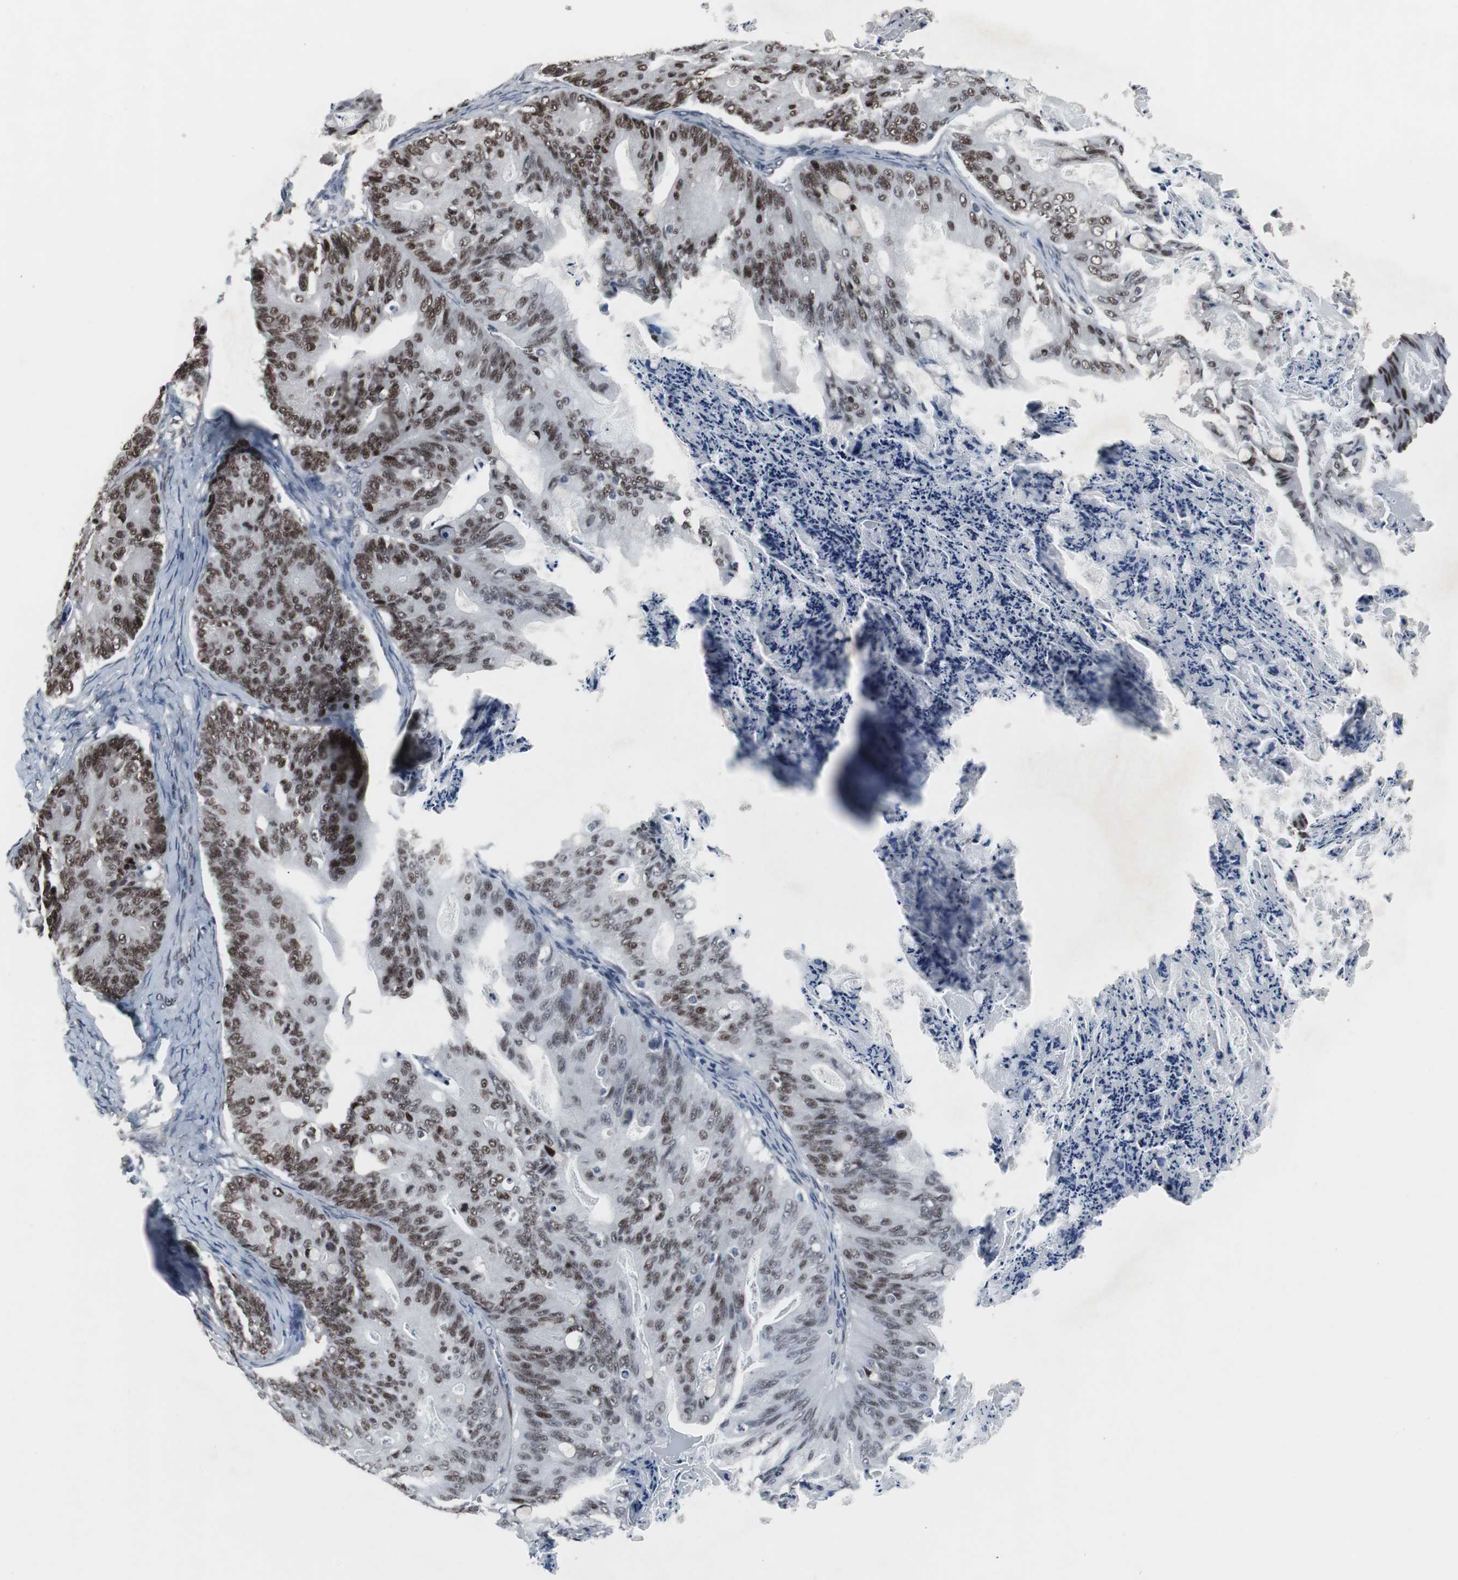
{"staining": {"intensity": "moderate", "quantity": ">75%", "location": "nuclear"}, "tissue": "ovarian cancer", "cell_type": "Tumor cells", "image_type": "cancer", "snomed": [{"axis": "morphology", "description": "Cystadenocarcinoma, mucinous, NOS"}, {"axis": "topography", "description": "Ovary"}], "caption": "This is a histology image of immunohistochemistry (IHC) staining of ovarian cancer, which shows moderate staining in the nuclear of tumor cells.", "gene": "FOXP4", "patient": {"sex": "female", "age": 36}}